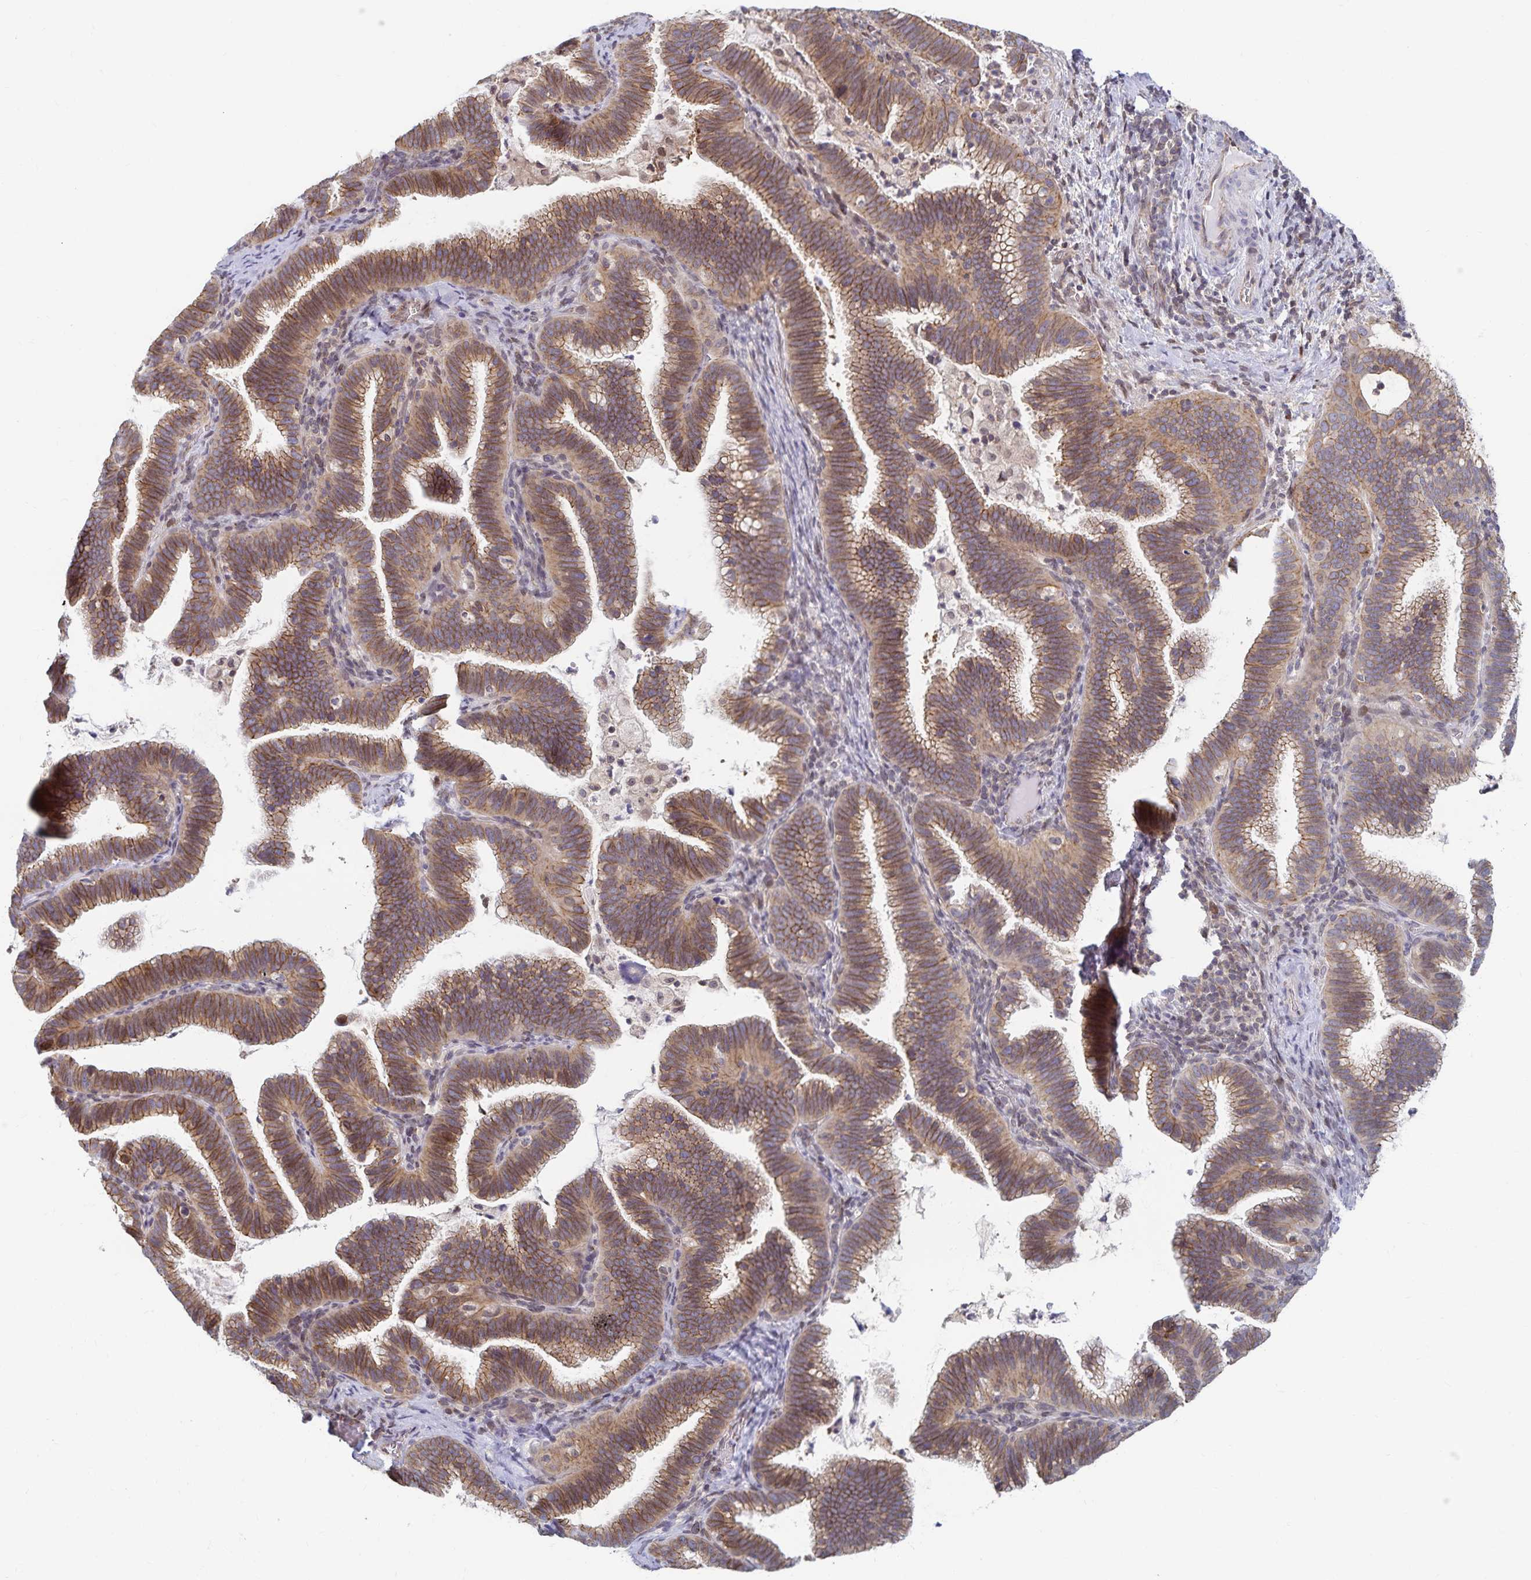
{"staining": {"intensity": "moderate", "quantity": ">75%", "location": "cytoplasmic/membranous"}, "tissue": "cervical cancer", "cell_type": "Tumor cells", "image_type": "cancer", "snomed": [{"axis": "morphology", "description": "Adenocarcinoma, NOS"}, {"axis": "topography", "description": "Cervix"}], "caption": "This photomicrograph demonstrates cervical cancer (adenocarcinoma) stained with immunohistochemistry (IHC) to label a protein in brown. The cytoplasmic/membranous of tumor cells show moderate positivity for the protein. Nuclei are counter-stained blue.", "gene": "RAB9B", "patient": {"sex": "female", "age": 61}}